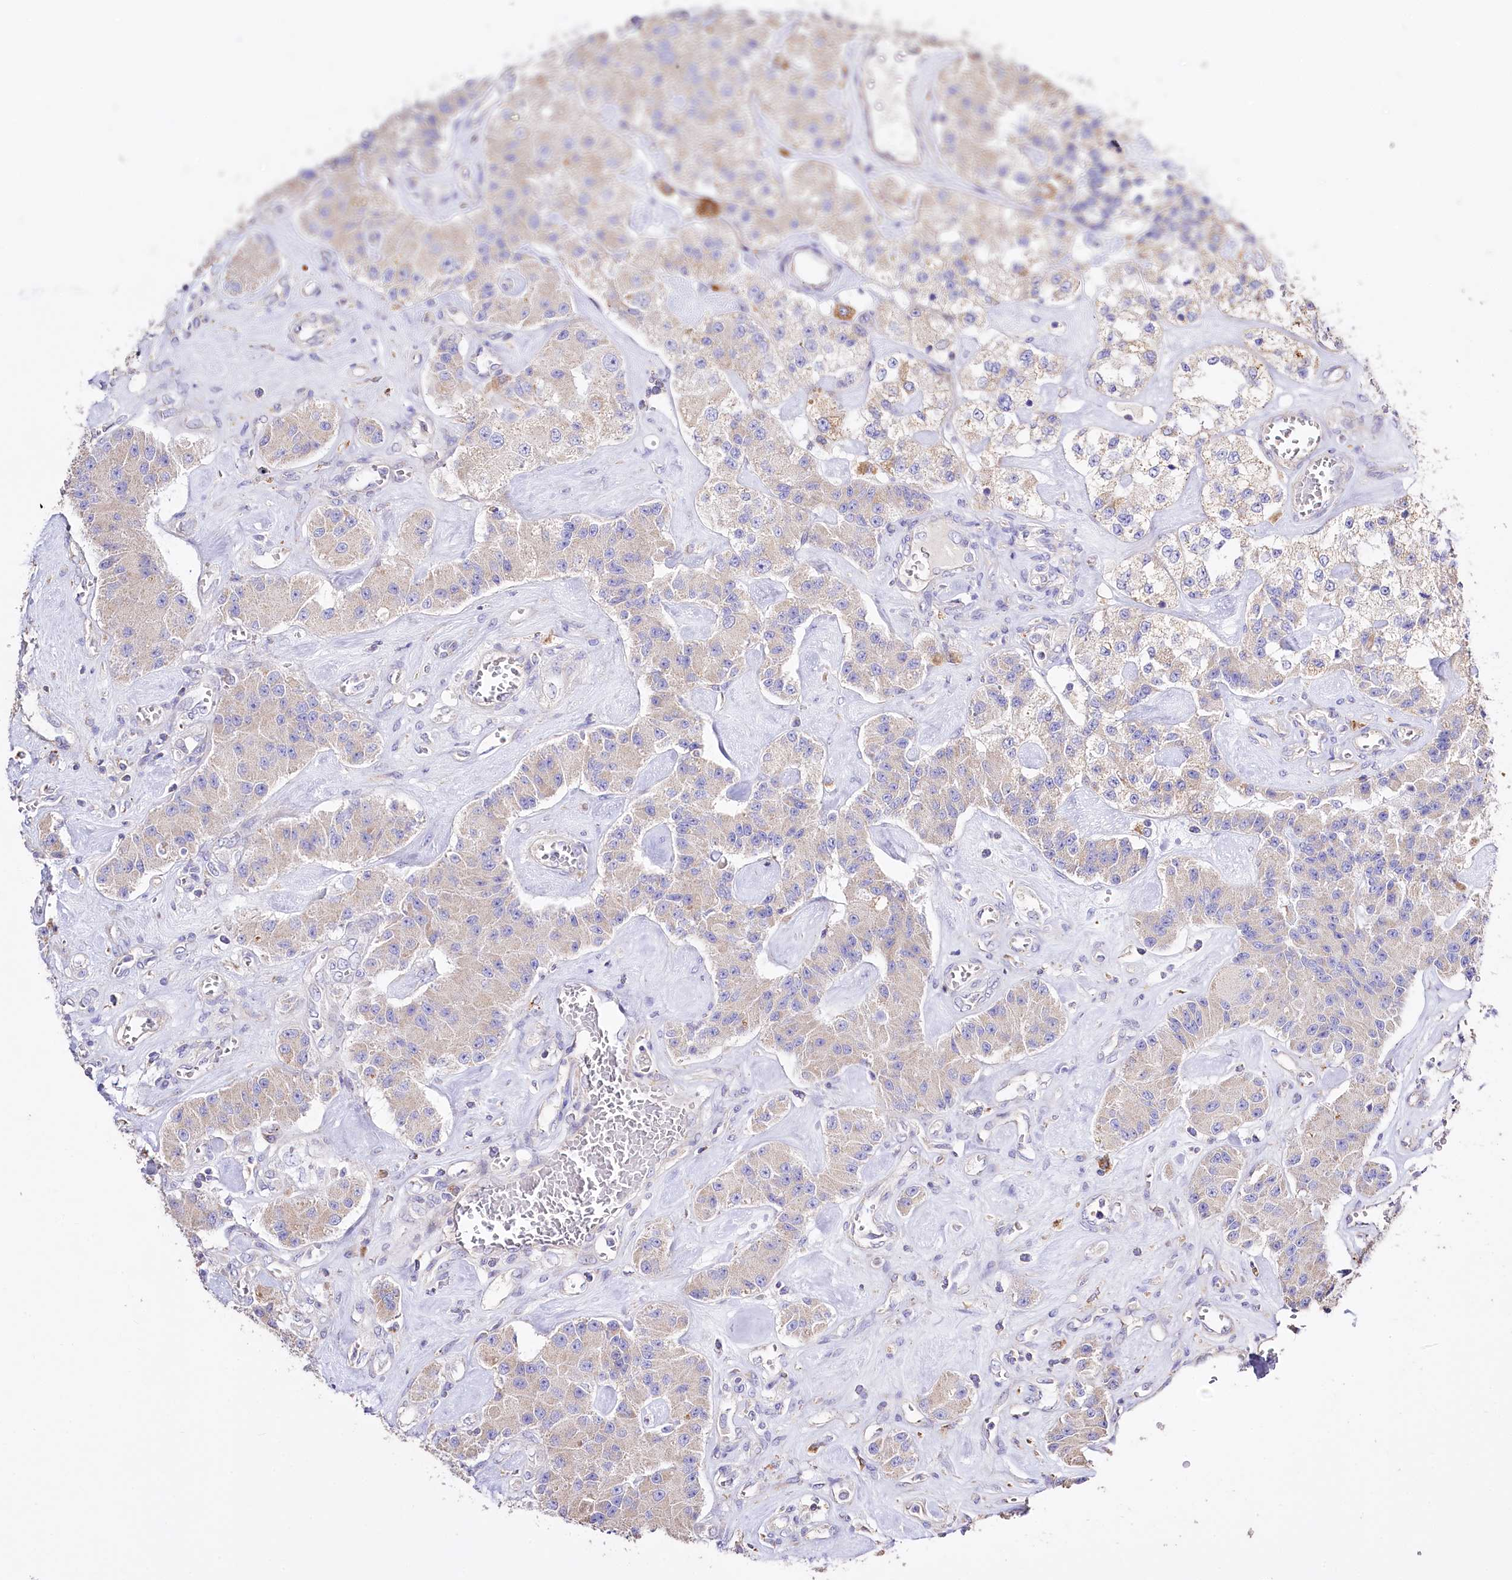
{"staining": {"intensity": "weak", "quantity": "25%-75%", "location": "cytoplasmic/membranous"}, "tissue": "carcinoid", "cell_type": "Tumor cells", "image_type": "cancer", "snomed": [{"axis": "morphology", "description": "Carcinoid, malignant, NOS"}, {"axis": "topography", "description": "Pancreas"}], "caption": "Malignant carcinoid was stained to show a protein in brown. There is low levels of weak cytoplasmic/membranous staining in approximately 25%-75% of tumor cells.", "gene": "PTER", "patient": {"sex": "male", "age": 41}}